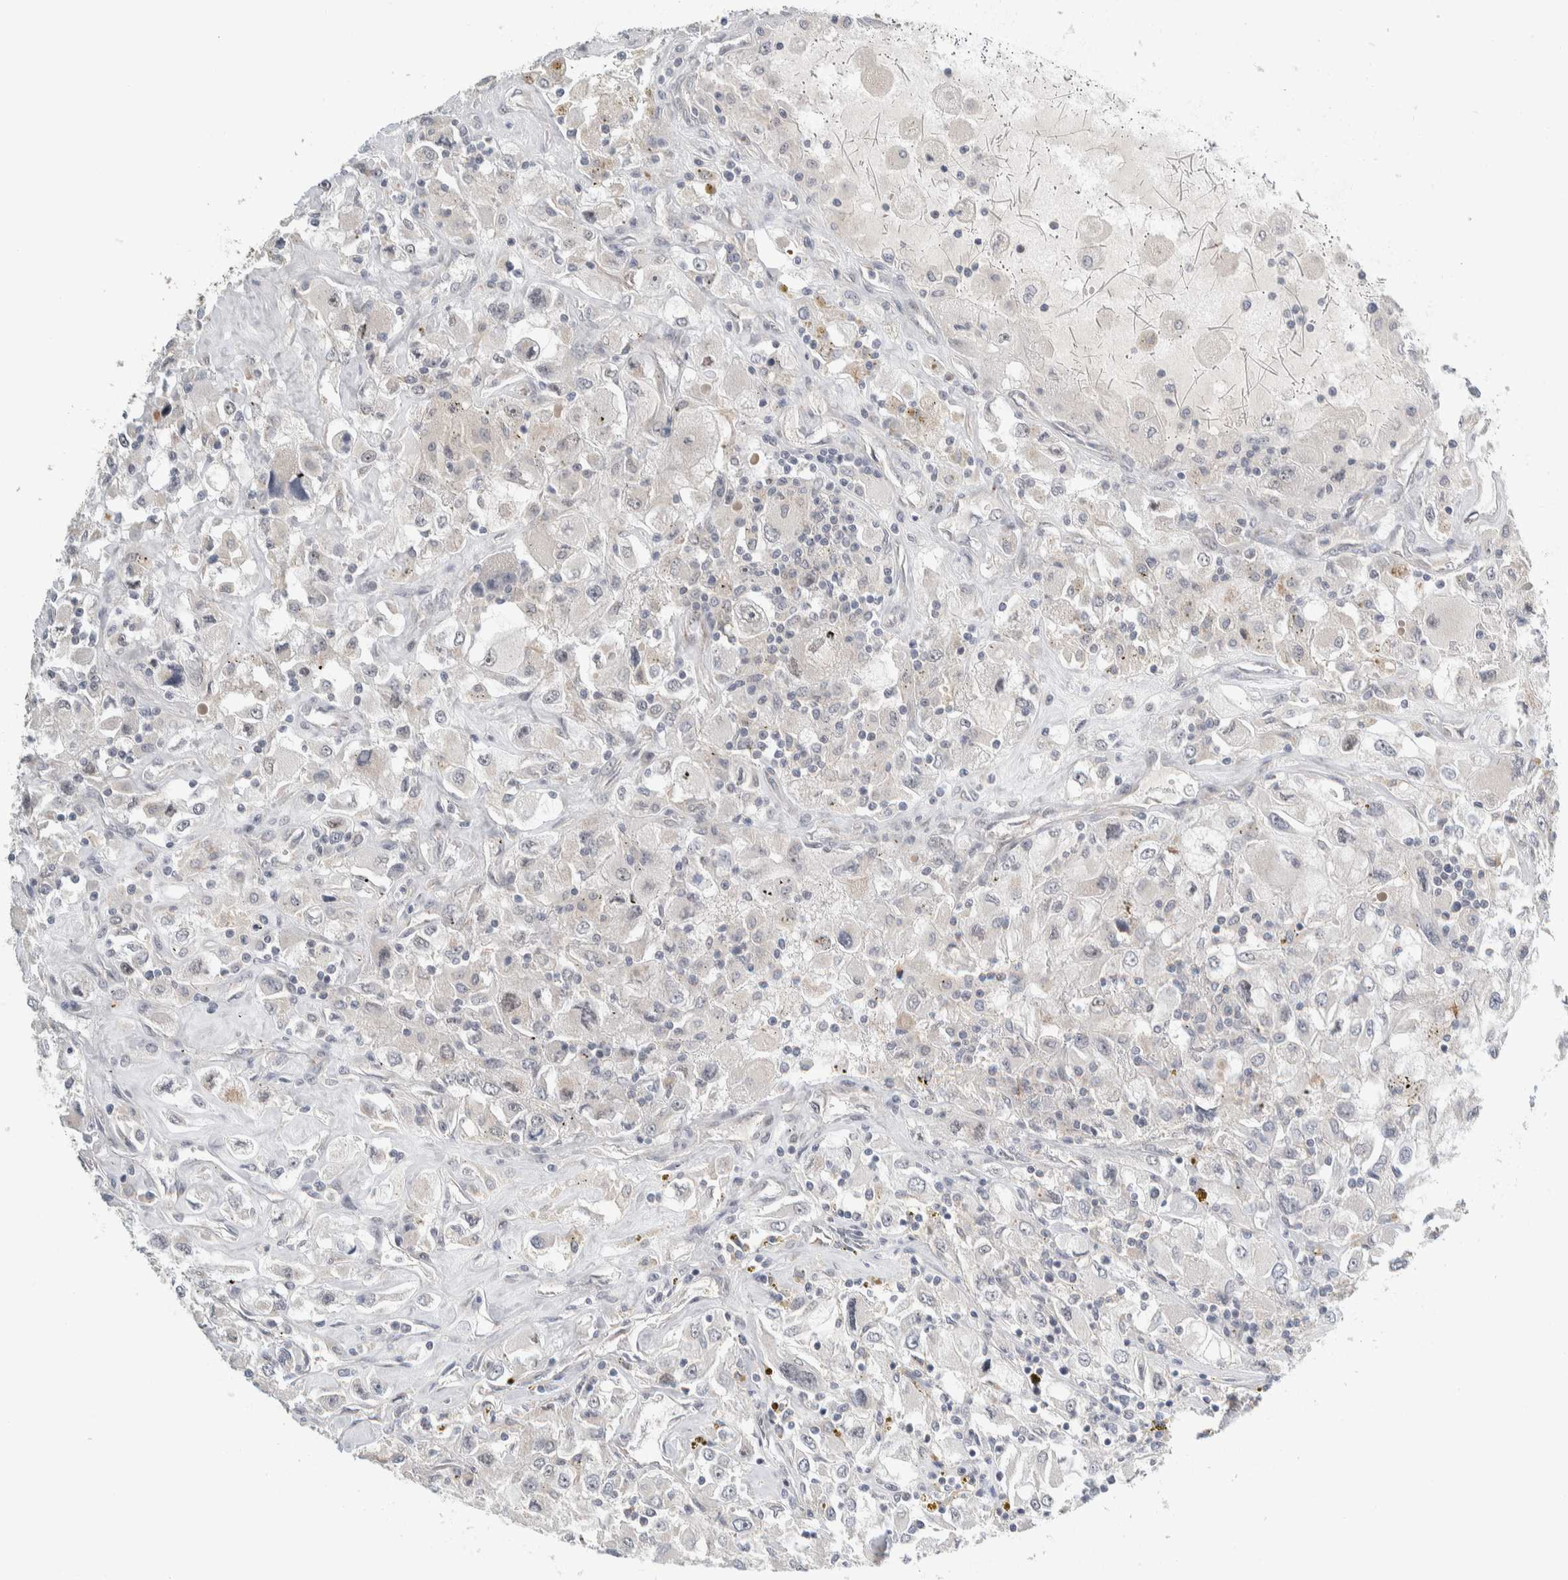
{"staining": {"intensity": "negative", "quantity": "none", "location": "none"}, "tissue": "renal cancer", "cell_type": "Tumor cells", "image_type": "cancer", "snomed": [{"axis": "morphology", "description": "Adenocarcinoma, NOS"}, {"axis": "topography", "description": "Kidney"}], "caption": "DAB (3,3'-diaminobenzidine) immunohistochemical staining of renal cancer shows no significant staining in tumor cells.", "gene": "SHPK", "patient": {"sex": "female", "age": 52}}